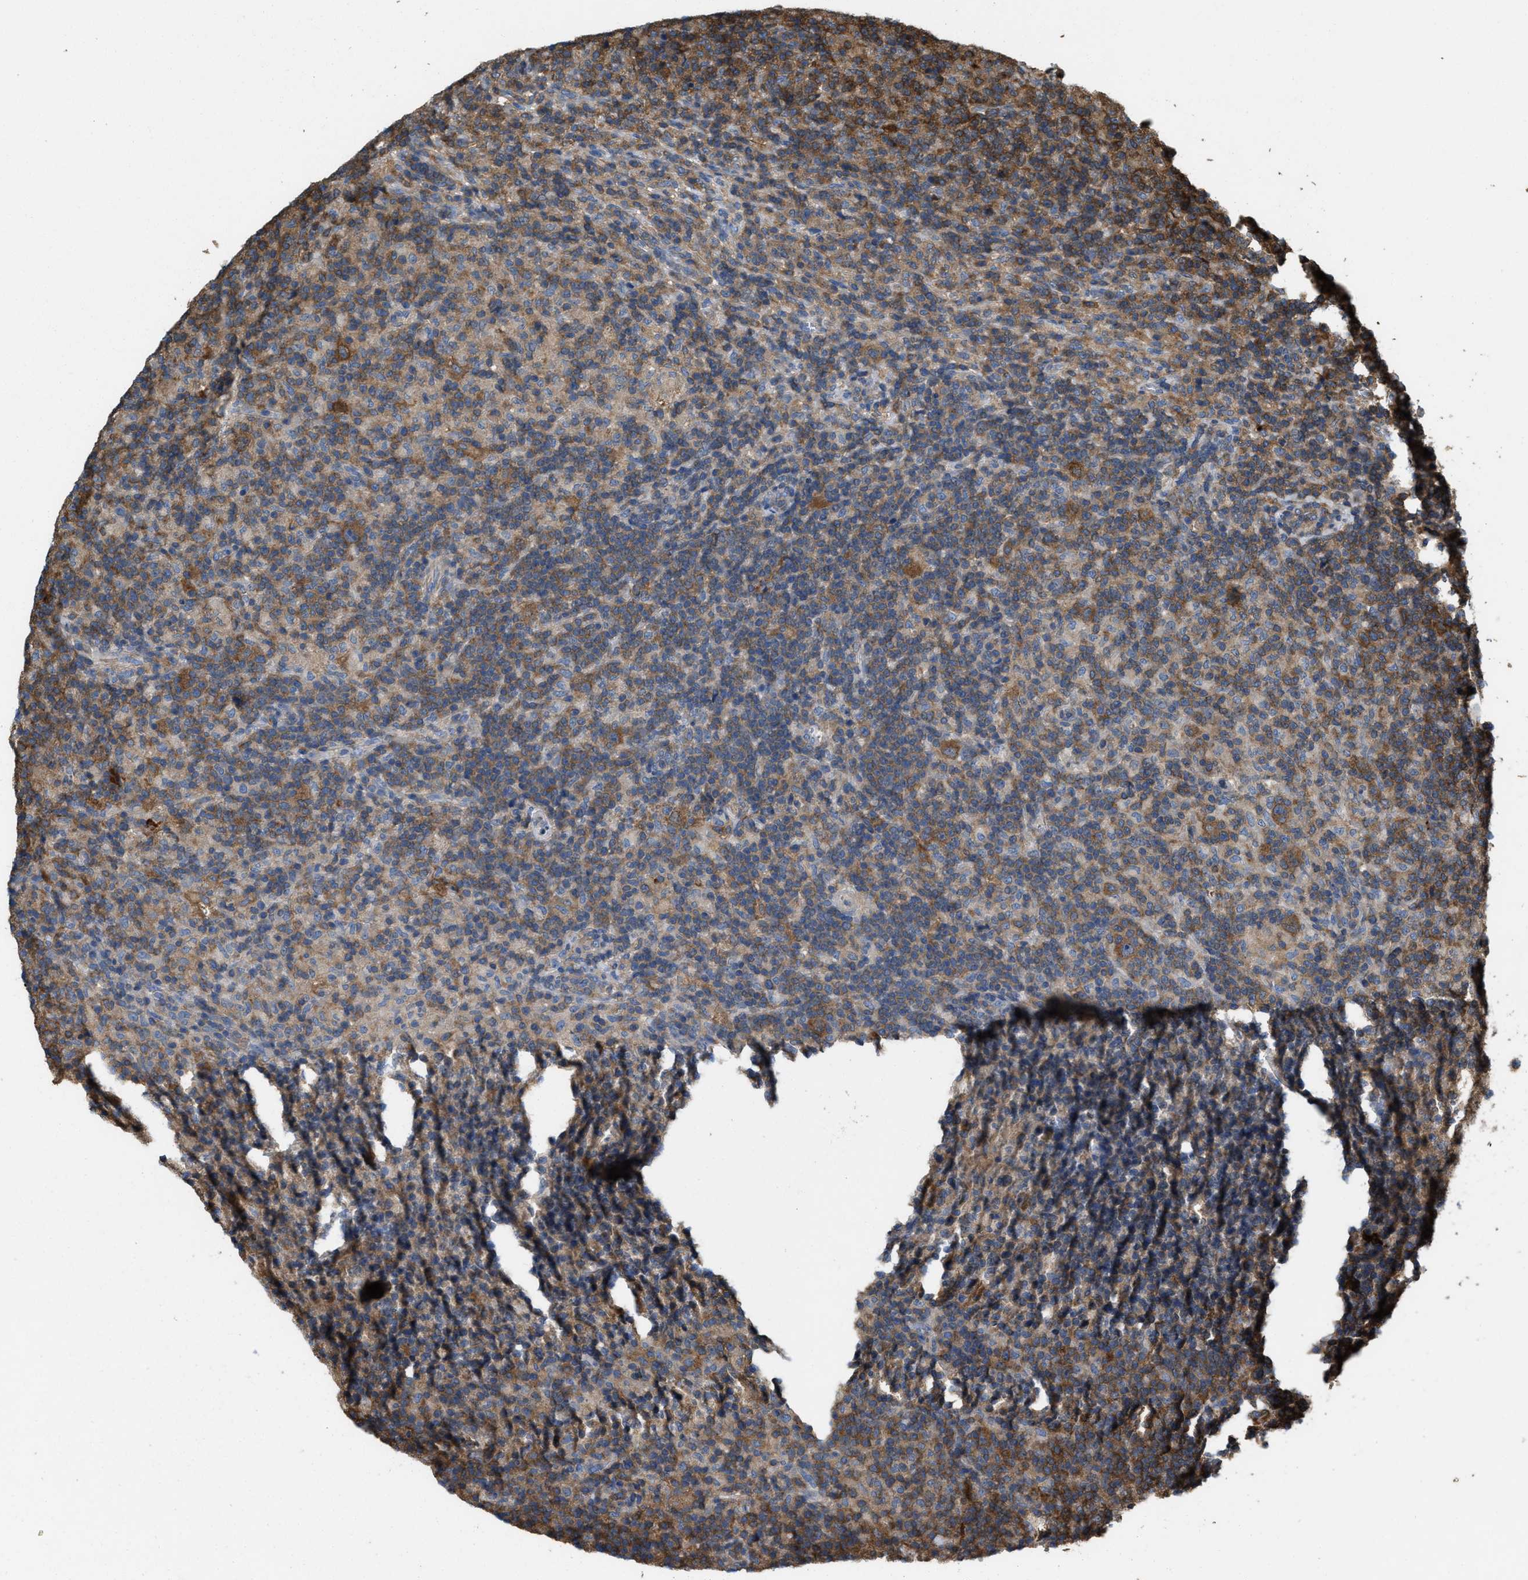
{"staining": {"intensity": "moderate", "quantity": ">75%", "location": "cytoplasmic/membranous"}, "tissue": "lymphoma", "cell_type": "Tumor cells", "image_type": "cancer", "snomed": [{"axis": "morphology", "description": "Hodgkin's disease, NOS"}, {"axis": "topography", "description": "Lymph node"}], "caption": "Lymphoma was stained to show a protein in brown. There is medium levels of moderate cytoplasmic/membranous expression in about >75% of tumor cells.", "gene": "ATIC", "patient": {"sex": "male", "age": 70}}